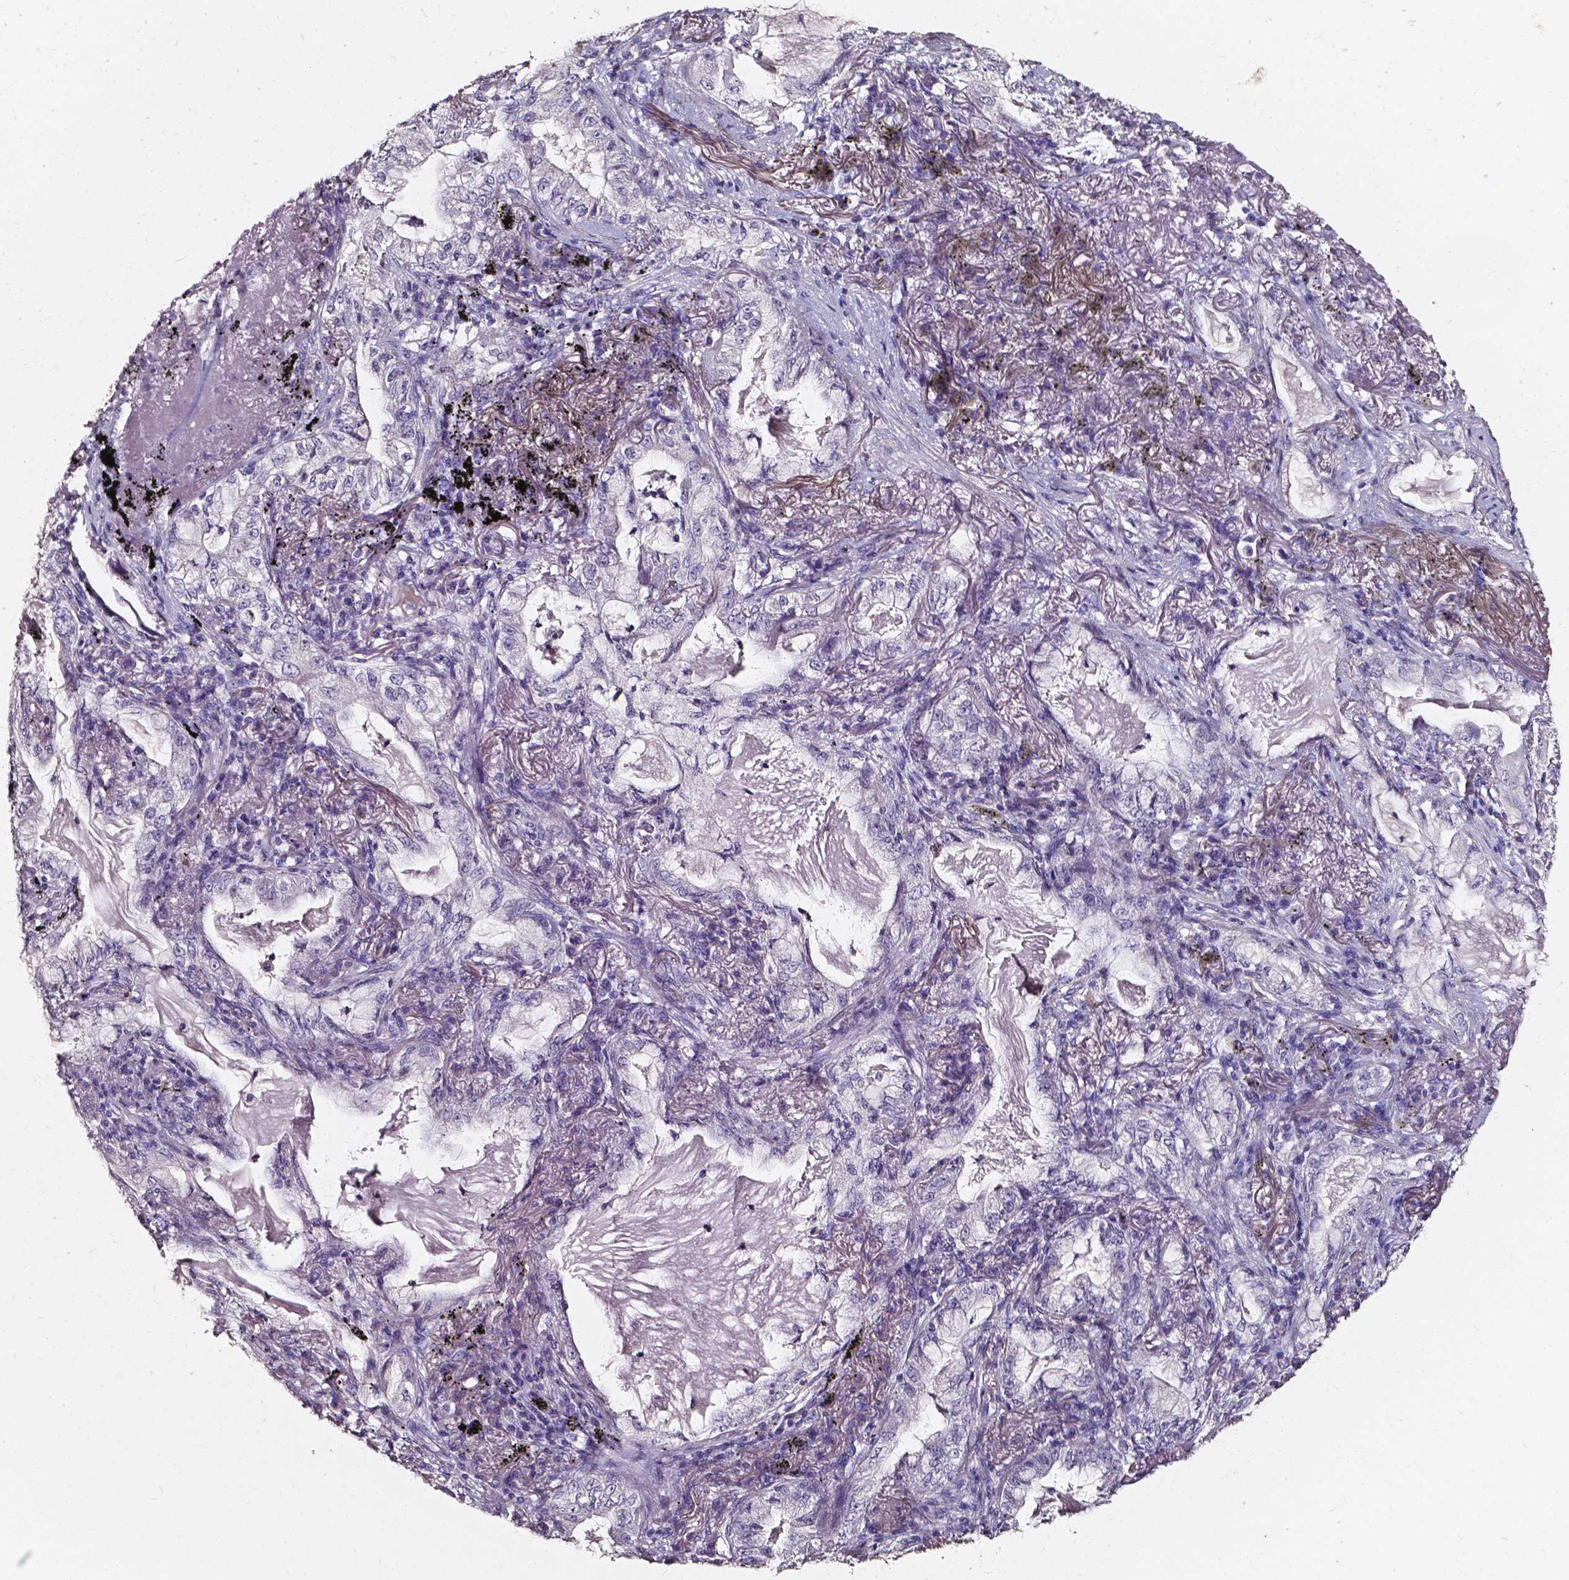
{"staining": {"intensity": "negative", "quantity": "none", "location": "none"}, "tissue": "lung cancer", "cell_type": "Tumor cells", "image_type": "cancer", "snomed": [{"axis": "morphology", "description": "Adenocarcinoma, NOS"}, {"axis": "topography", "description": "Lung"}], "caption": "The histopathology image reveals no significant staining in tumor cells of lung cancer (adenocarcinoma).", "gene": "AKR1B10", "patient": {"sex": "female", "age": 73}}